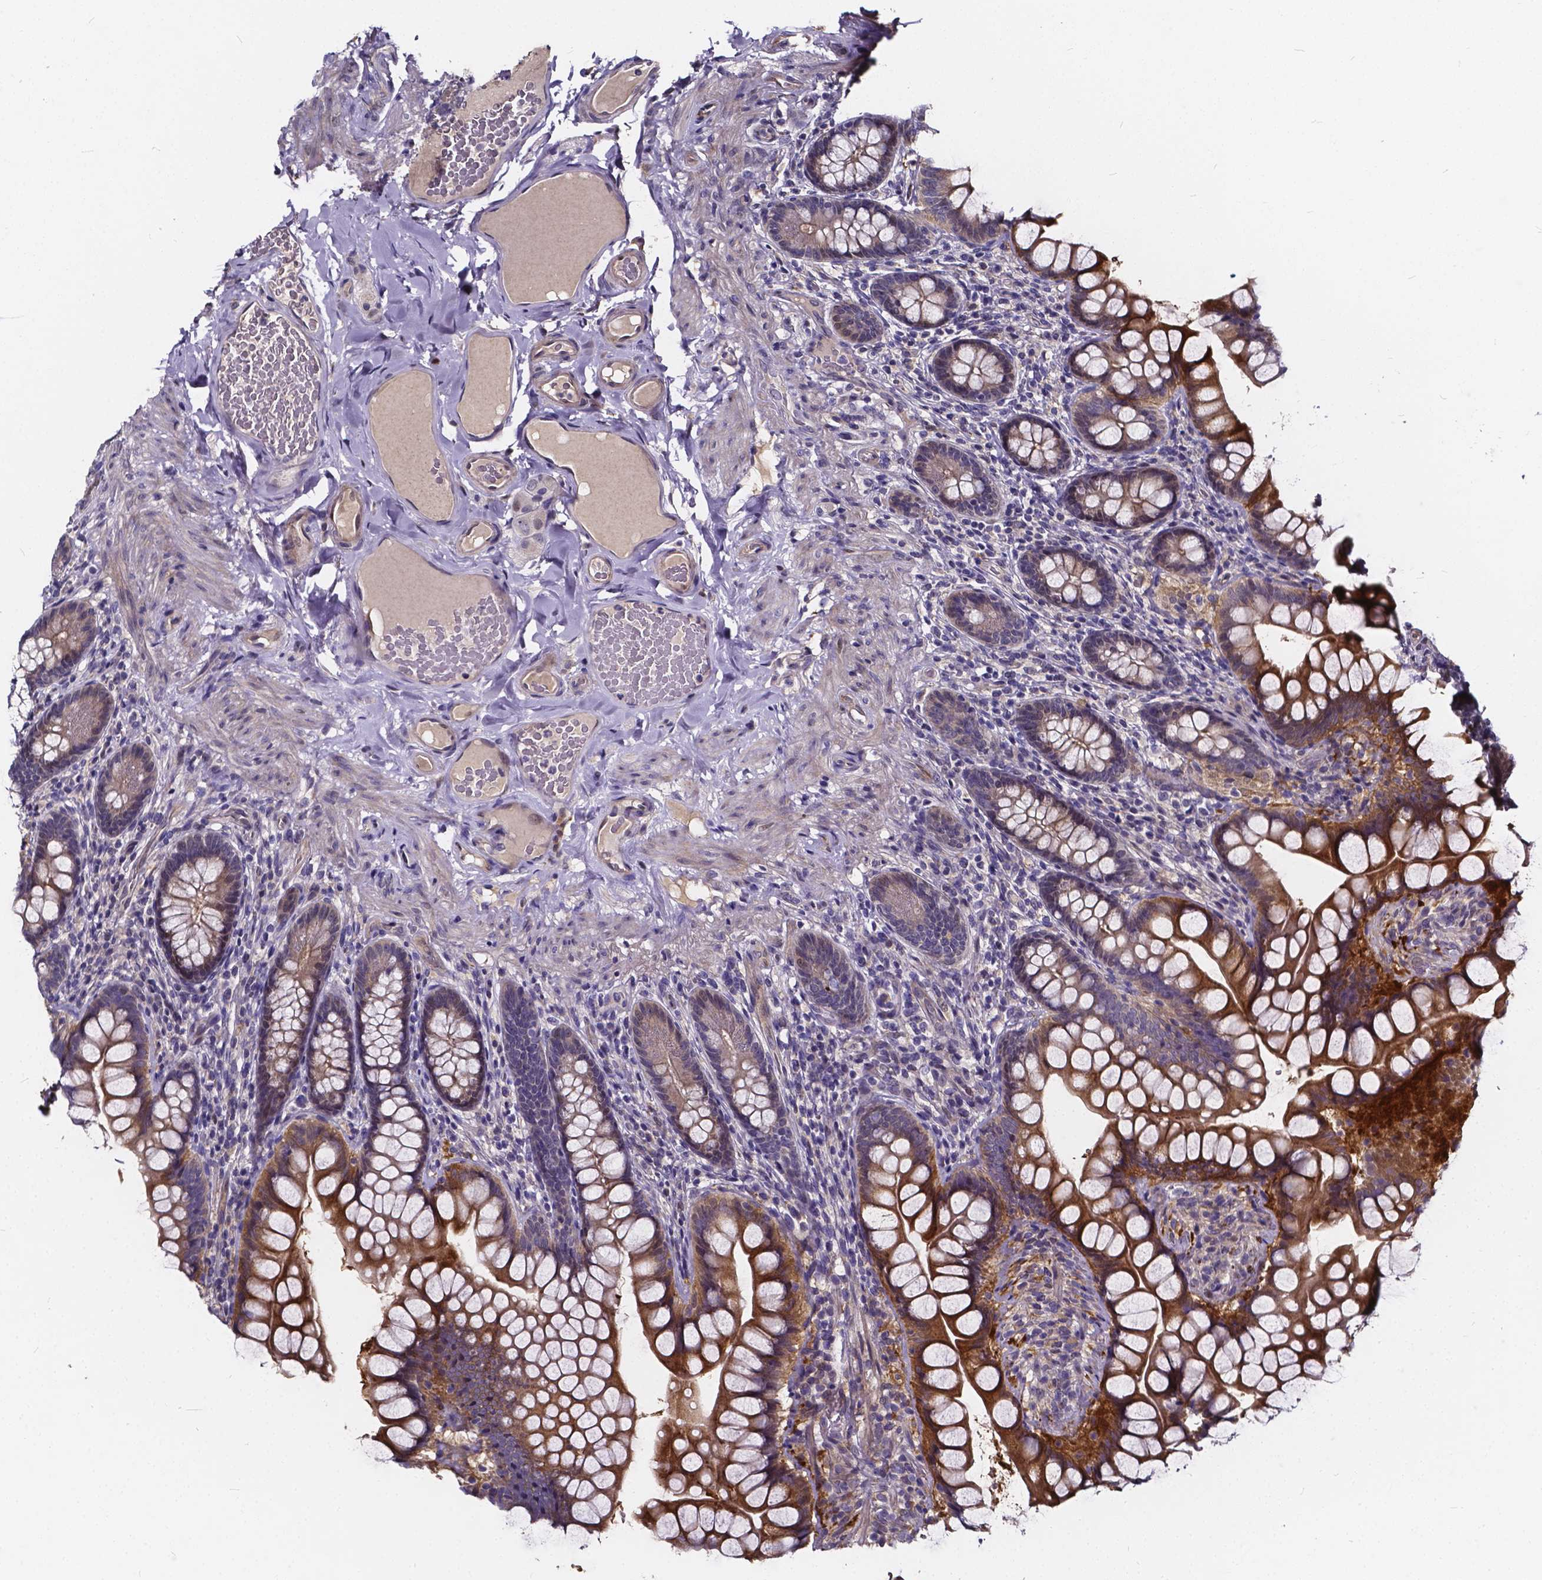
{"staining": {"intensity": "strong", "quantity": ">75%", "location": "cytoplasmic/membranous"}, "tissue": "small intestine", "cell_type": "Glandular cells", "image_type": "normal", "snomed": [{"axis": "morphology", "description": "Normal tissue, NOS"}, {"axis": "topography", "description": "Small intestine"}], "caption": "Protein staining by immunohistochemistry exhibits strong cytoplasmic/membranous expression in about >75% of glandular cells in benign small intestine.", "gene": "SOWAHA", "patient": {"sex": "male", "age": 70}}